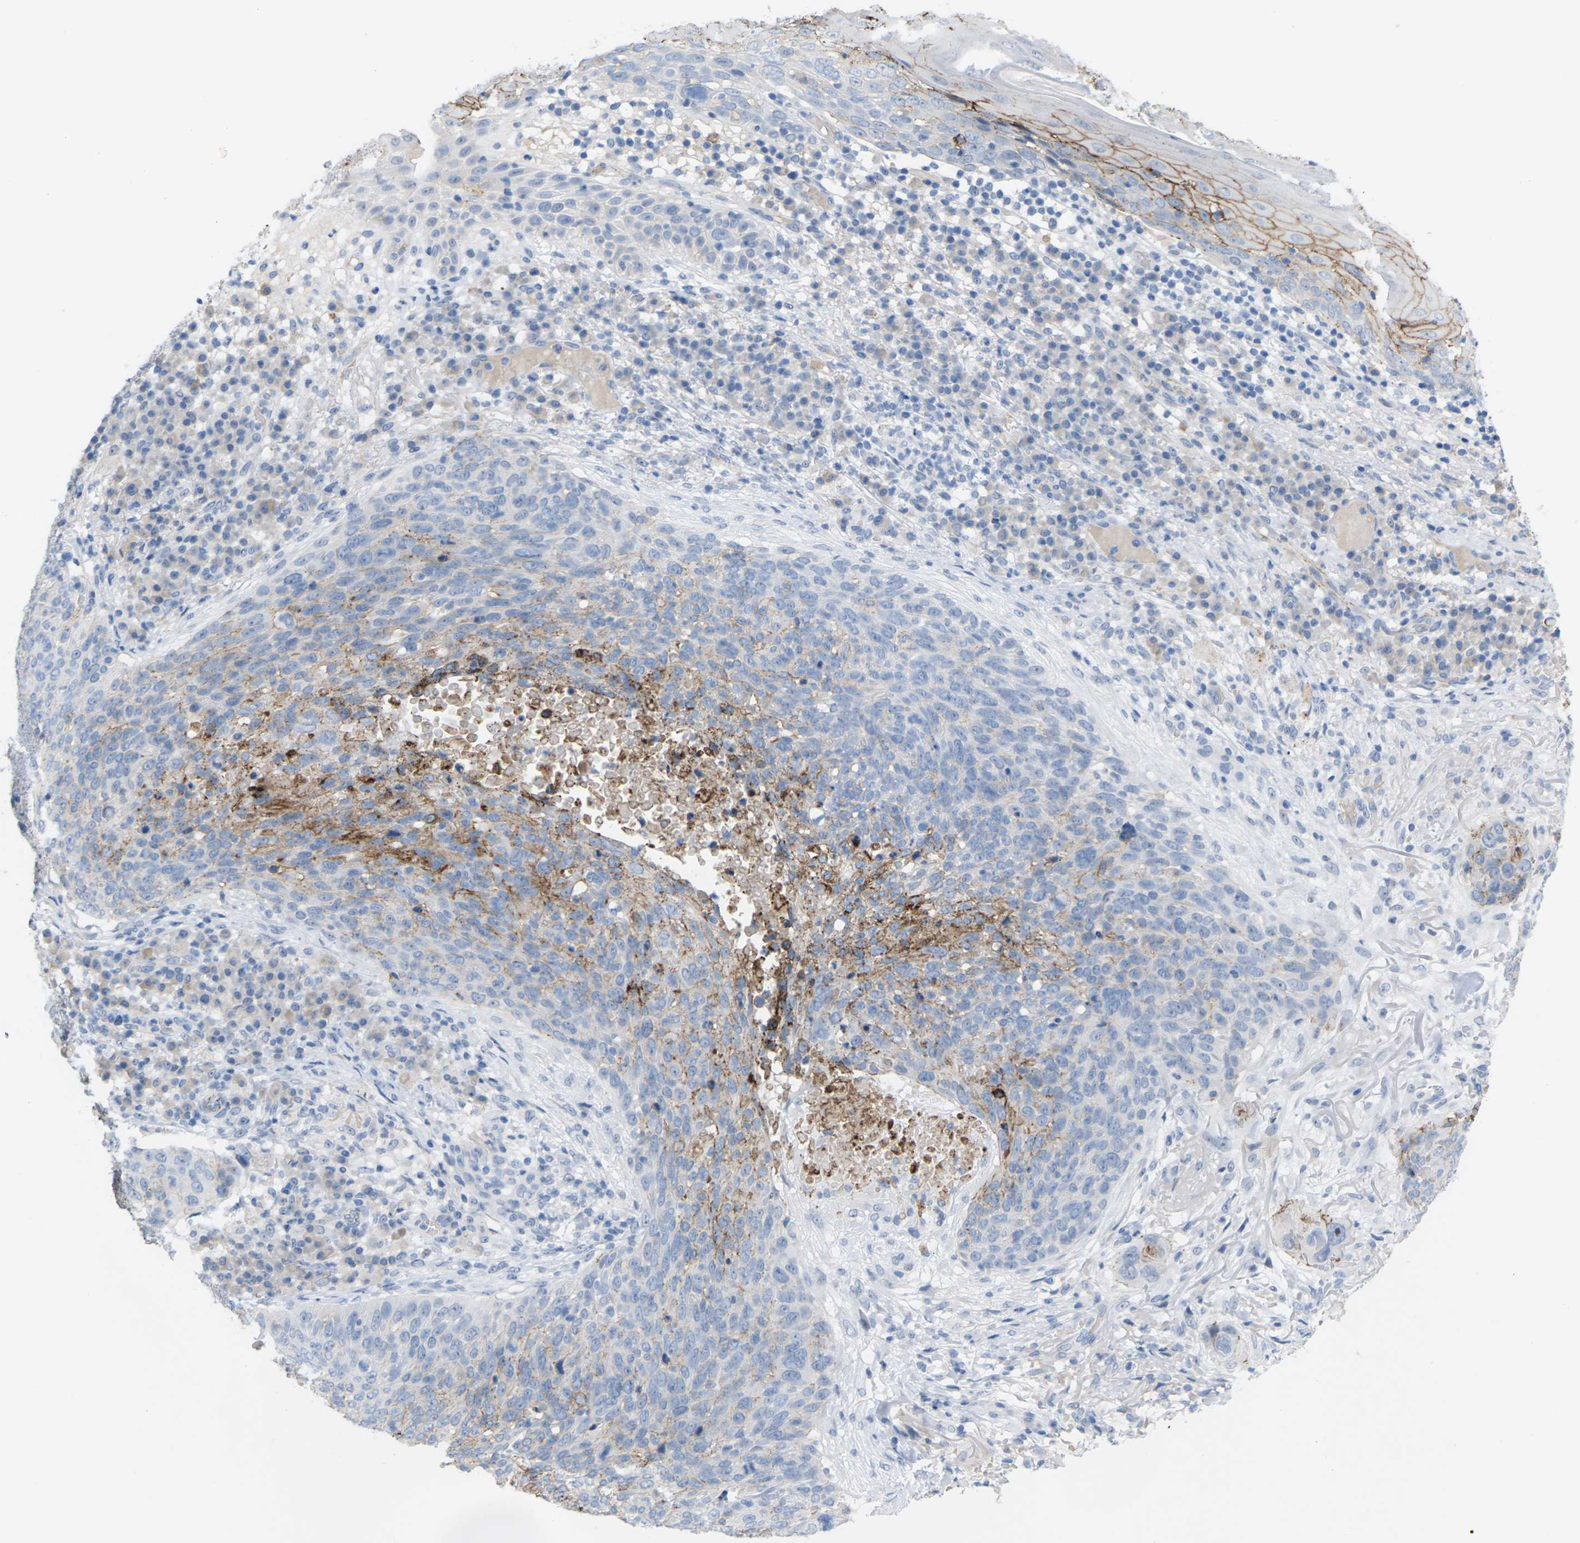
{"staining": {"intensity": "moderate", "quantity": "<25%", "location": "cytoplasmic/membranous"}, "tissue": "skin cancer", "cell_type": "Tumor cells", "image_type": "cancer", "snomed": [{"axis": "morphology", "description": "Squamous cell carcinoma in situ, NOS"}, {"axis": "morphology", "description": "Squamous cell carcinoma, NOS"}, {"axis": "topography", "description": "Skin"}], "caption": "Skin cancer stained with IHC shows moderate cytoplasmic/membranous staining in about <25% of tumor cells.", "gene": "CLDN3", "patient": {"sex": "male", "age": 93}}